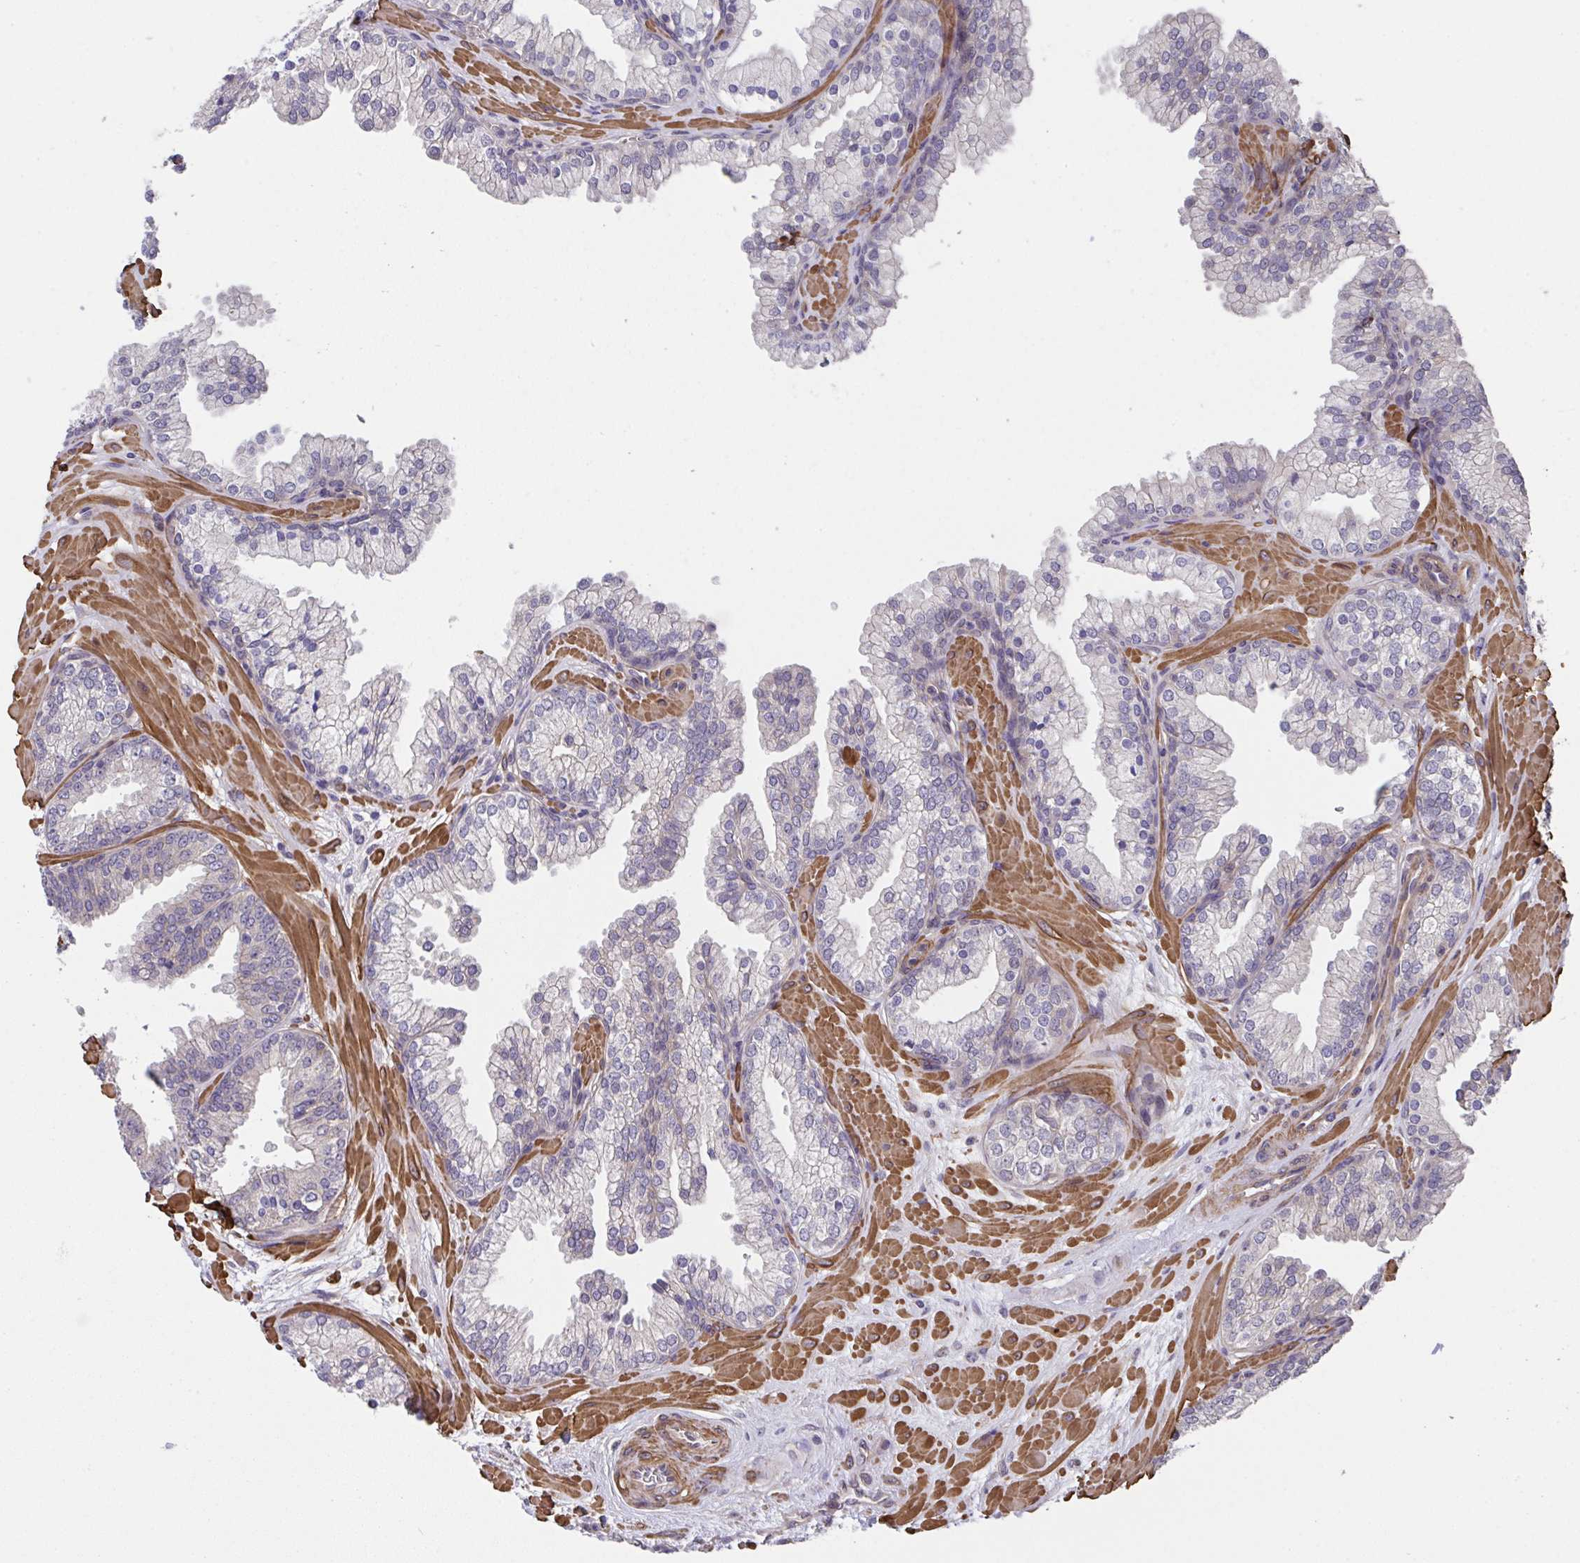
{"staining": {"intensity": "negative", "quantity": "none", "location": "none"}, "tissue": "prostate", "cell_type": "Glandular cells", "image_type": "normal", "snomed": [{"axis": "morphology", "description": "Normal tissue, NOS"}, {"axis": "topography", "description": "Prostate"}, {"axis": "topography", "description": "Peripheral nerve tissue"}], "caption": "IHC image of normal prostate: prostate stained with DAB (3,3'-diaminobenzidine) exhibits no significant protein expression in glandular cells.", "gene": "ZNF696", "patient": {"sex": "male", "age": 61}}